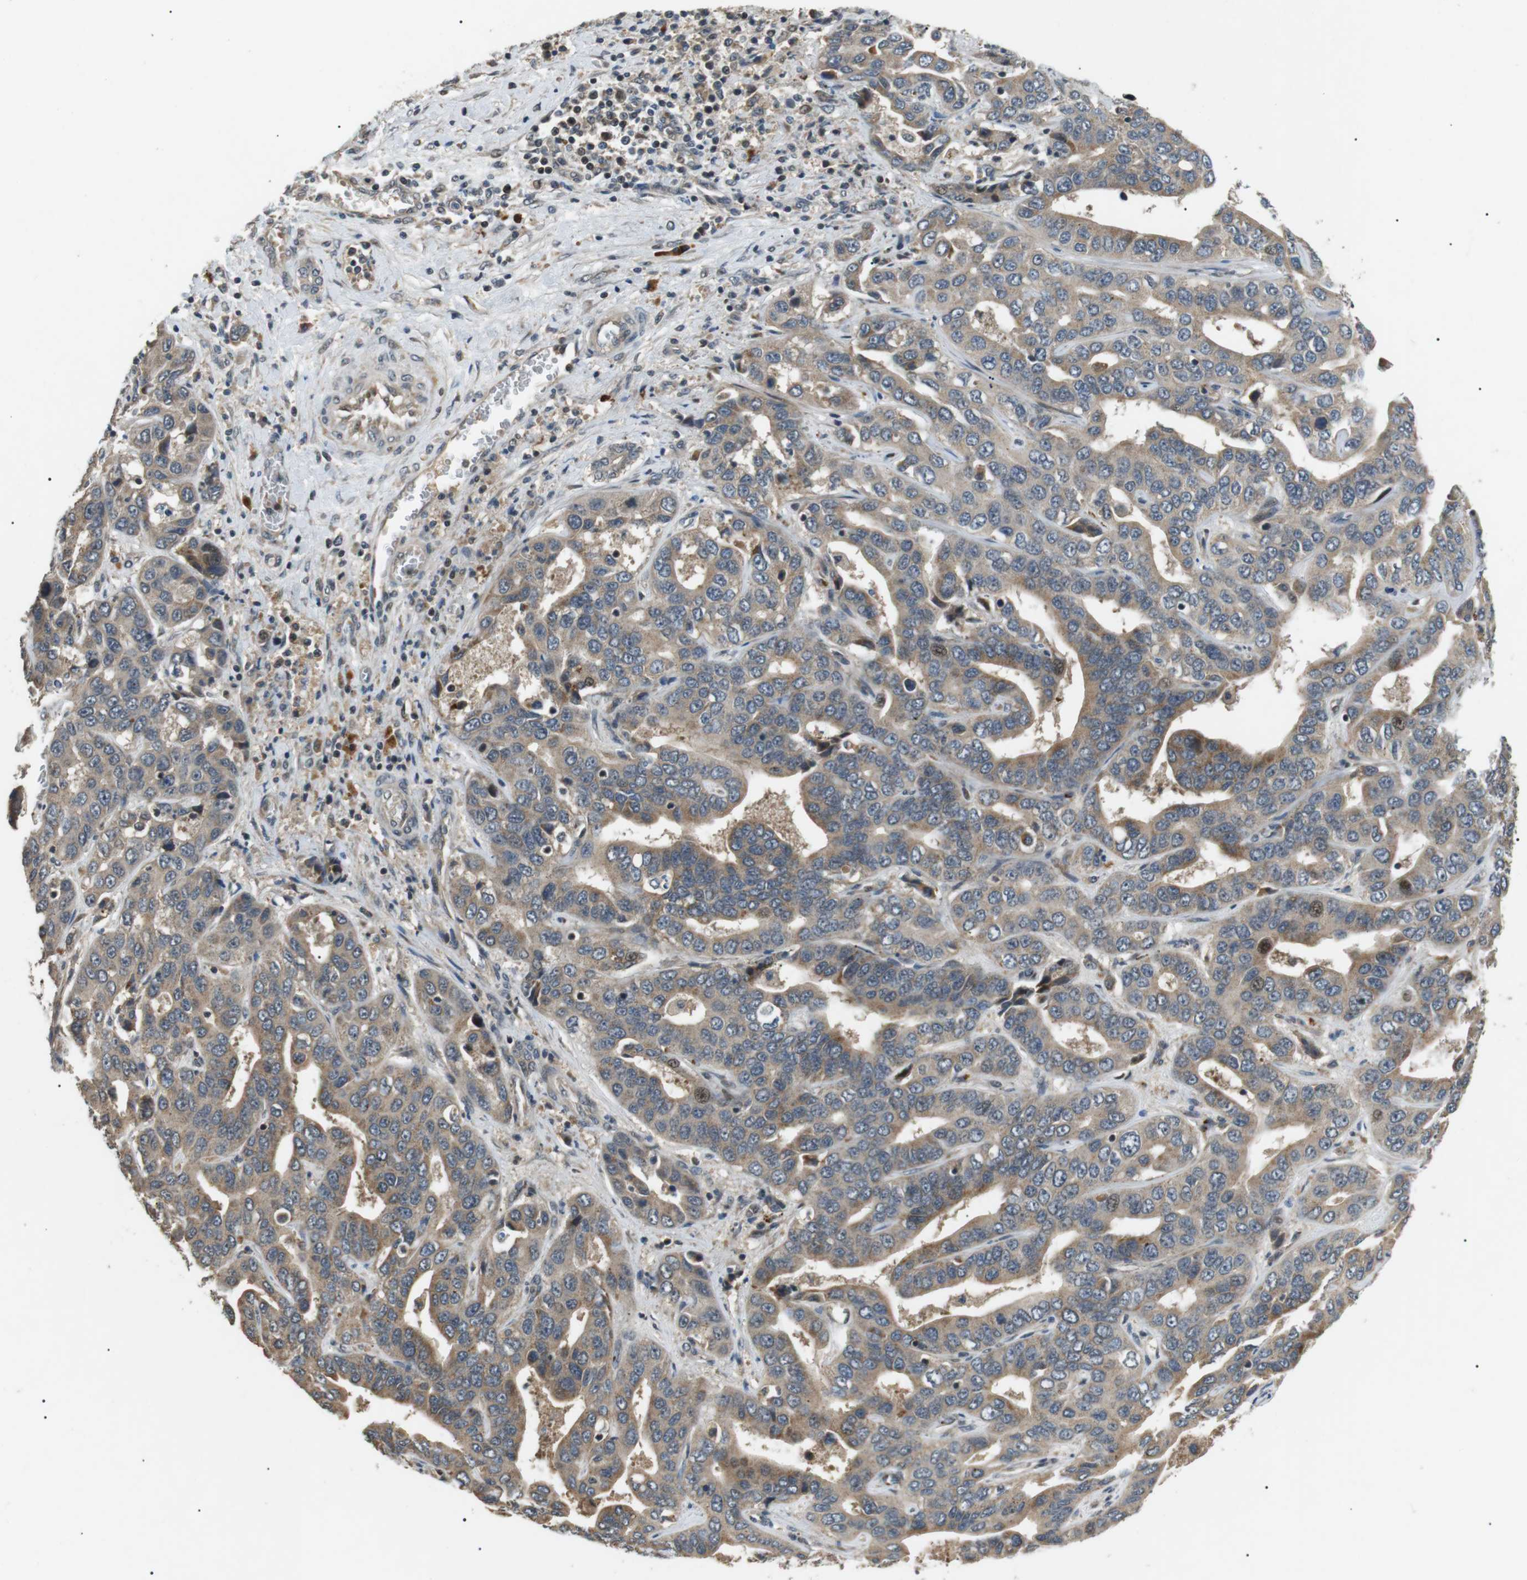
{"staining": {"intensity": "weak", "quantity": ">75%", "location": "cytoplasmic/membranous"}, "tissue": "liver cancer", "cell_type": "Tumor cells", "image_type": "cancer", "snomed": [{"axis": "morphology", "description": "Cholangiocarcinoma"}, {"axis": "topography", "description": "Liver"}], "caption": "Human liver cancer (cholangiocarcinoma) stained with a protein marker reveals weak staining in tumor cells.", "gene": "HSPA13", "patient": {"sex": "female", "age": 52}}